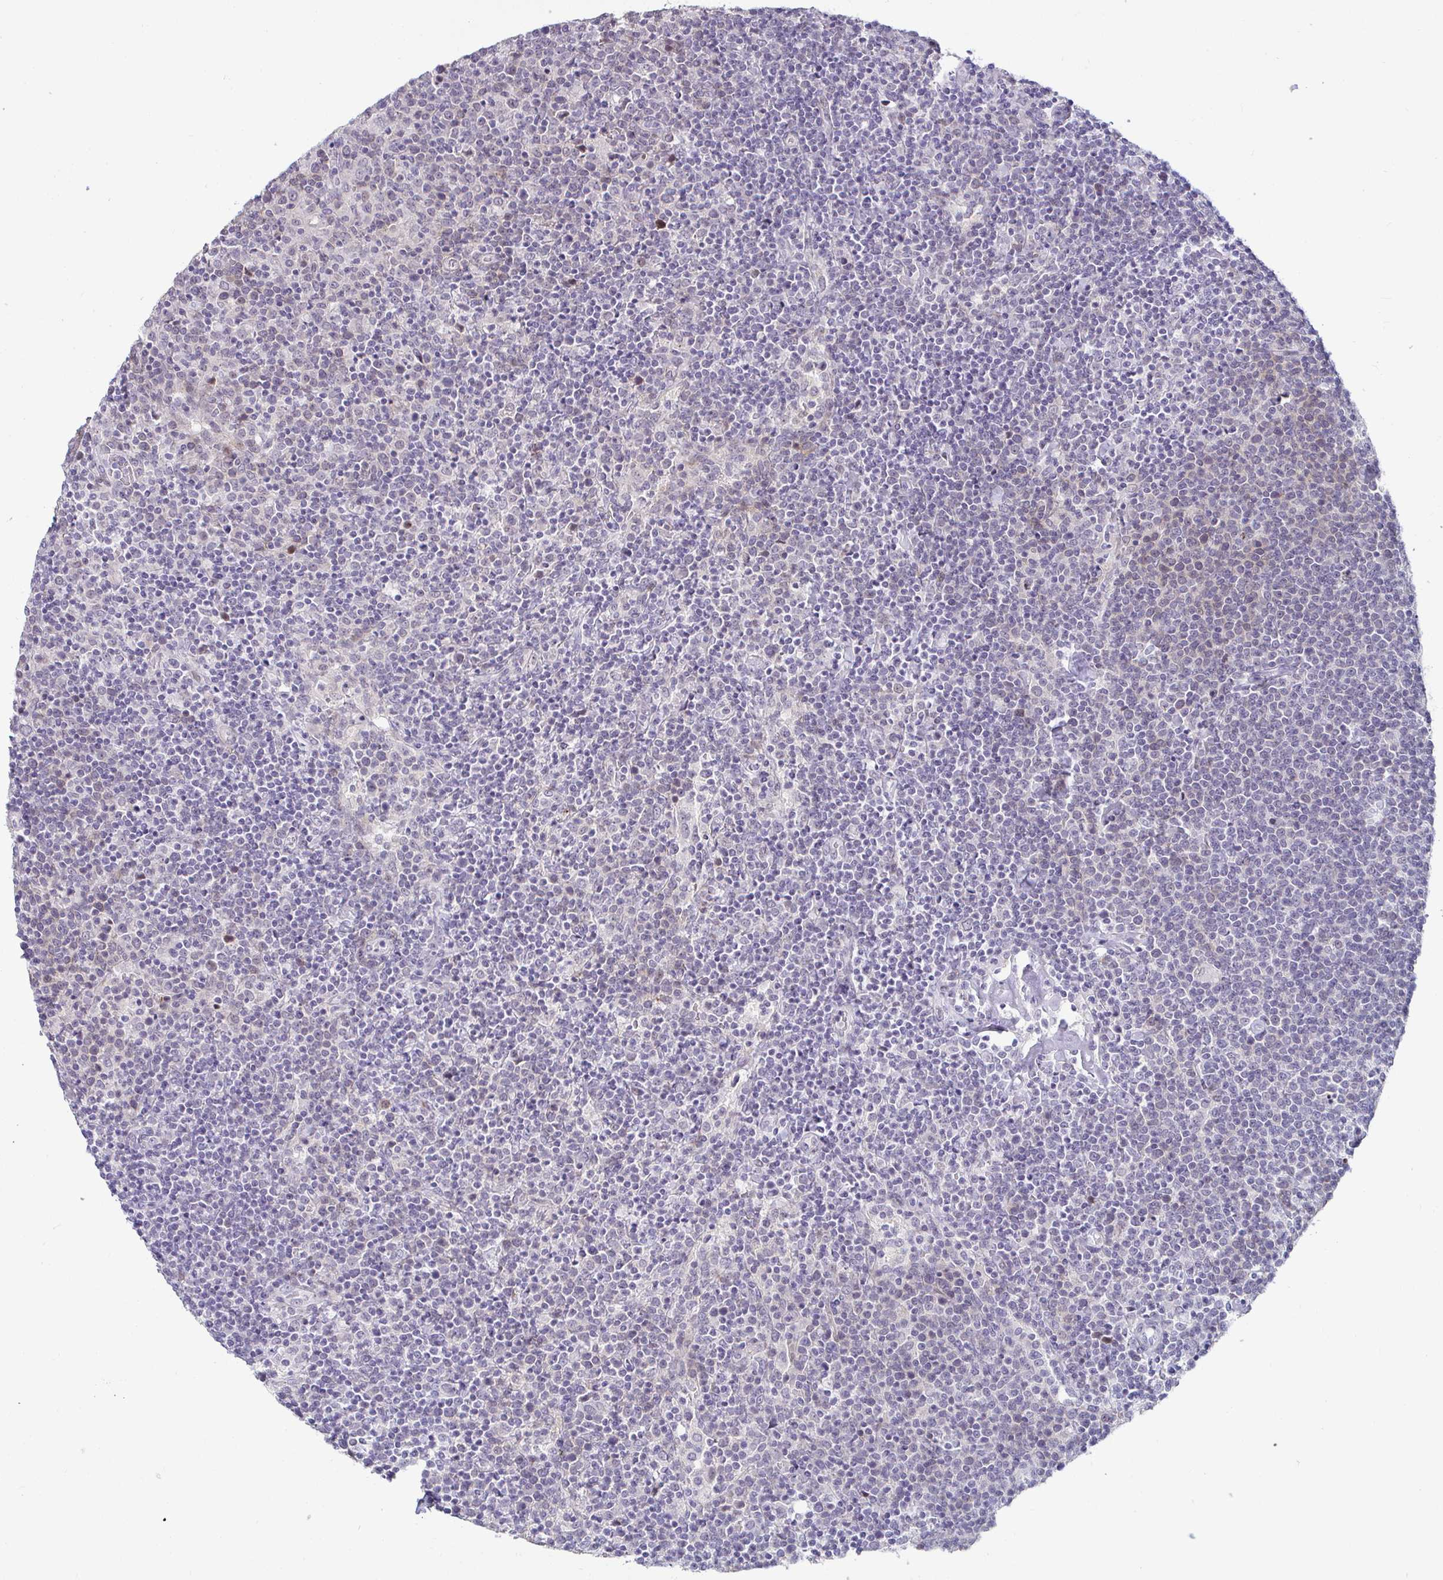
{"staining": {"intensity": "negative", "quantity": "none", "location": "none"}, "tissue": "lymphoma", "cell_type": "Tumor cells", "image_type": "cancer", "snomed": [{"axis": "morphology", "description": "Malignant lymphoma, non-Hodgkin's type, High grade"}, {"axis": "topography", "description": "Lymph node"}], "caption": "An image of high-grade malignant lymphoma, non-Hodgkin's type stained for a protein shows no brown staining in tumor cells. (DAB (3,3'-diaminobenzidine) immunohistochemistry, high magnification).", "gene": "GSTM1", "patient": {"sex": "male", "age": 61}}